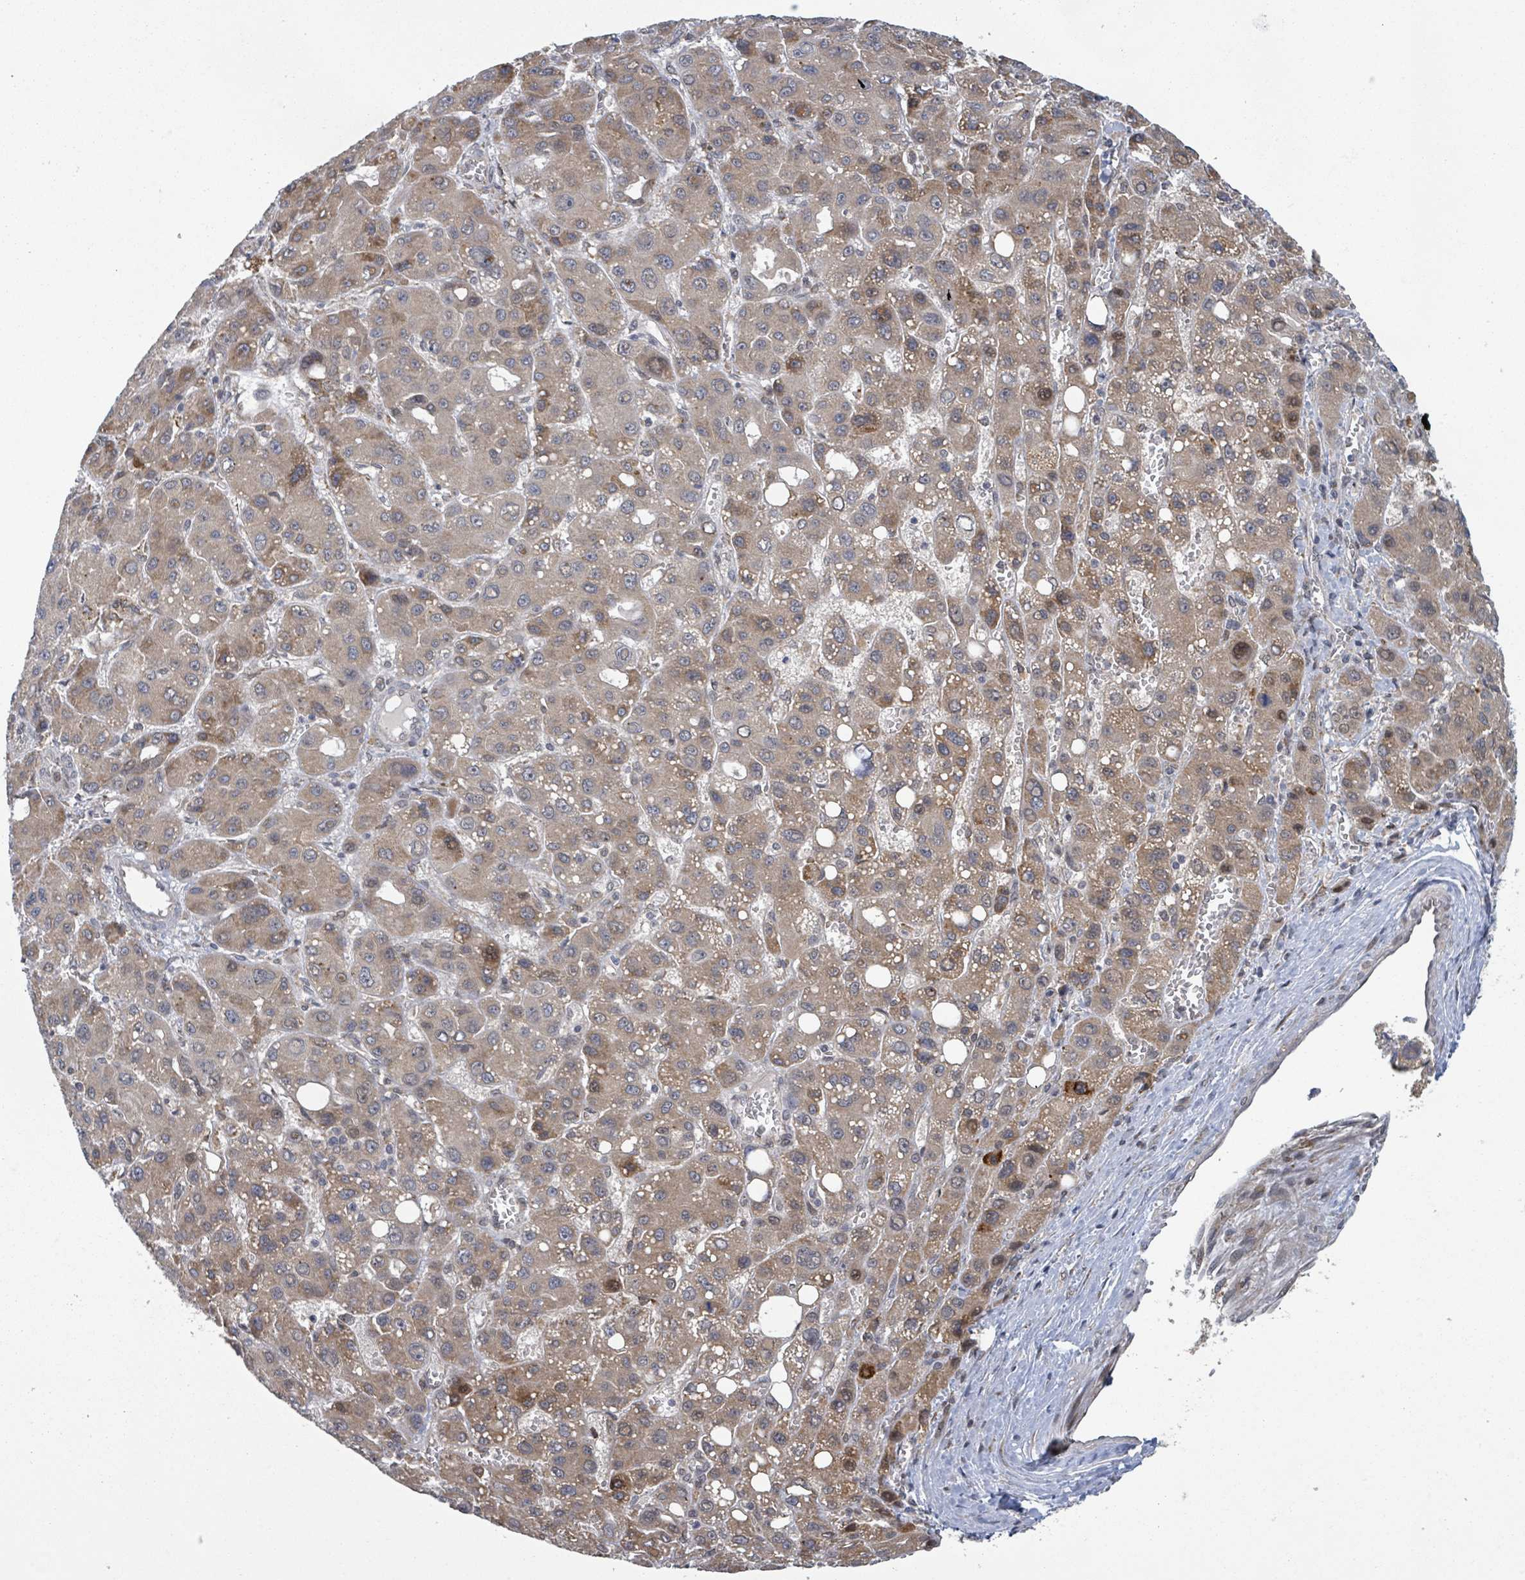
{"staining": {"intensity": "moderate", "quantity": "<25%", "location": "cytoplasmic/membranous,nuclear"}, "tissue": "liver cancer", "cell_type": "Tumor cells", "image_type": "cancer", "snomed": [{"axis": "morphology", "description": "Carcinoma, Hepatocellular, NOS"}, {"axis": "topography", "description": "Liver"}], "caption": "Immunohistochemical staining of hepatocellular carcinoma (liver) shows moderate cytoplasmic/membranous and nuclear protein expression in approximately <25% of tumor cells.", "gene": "SHROOM2", "patient": {"sex": "male", "age": 55}}